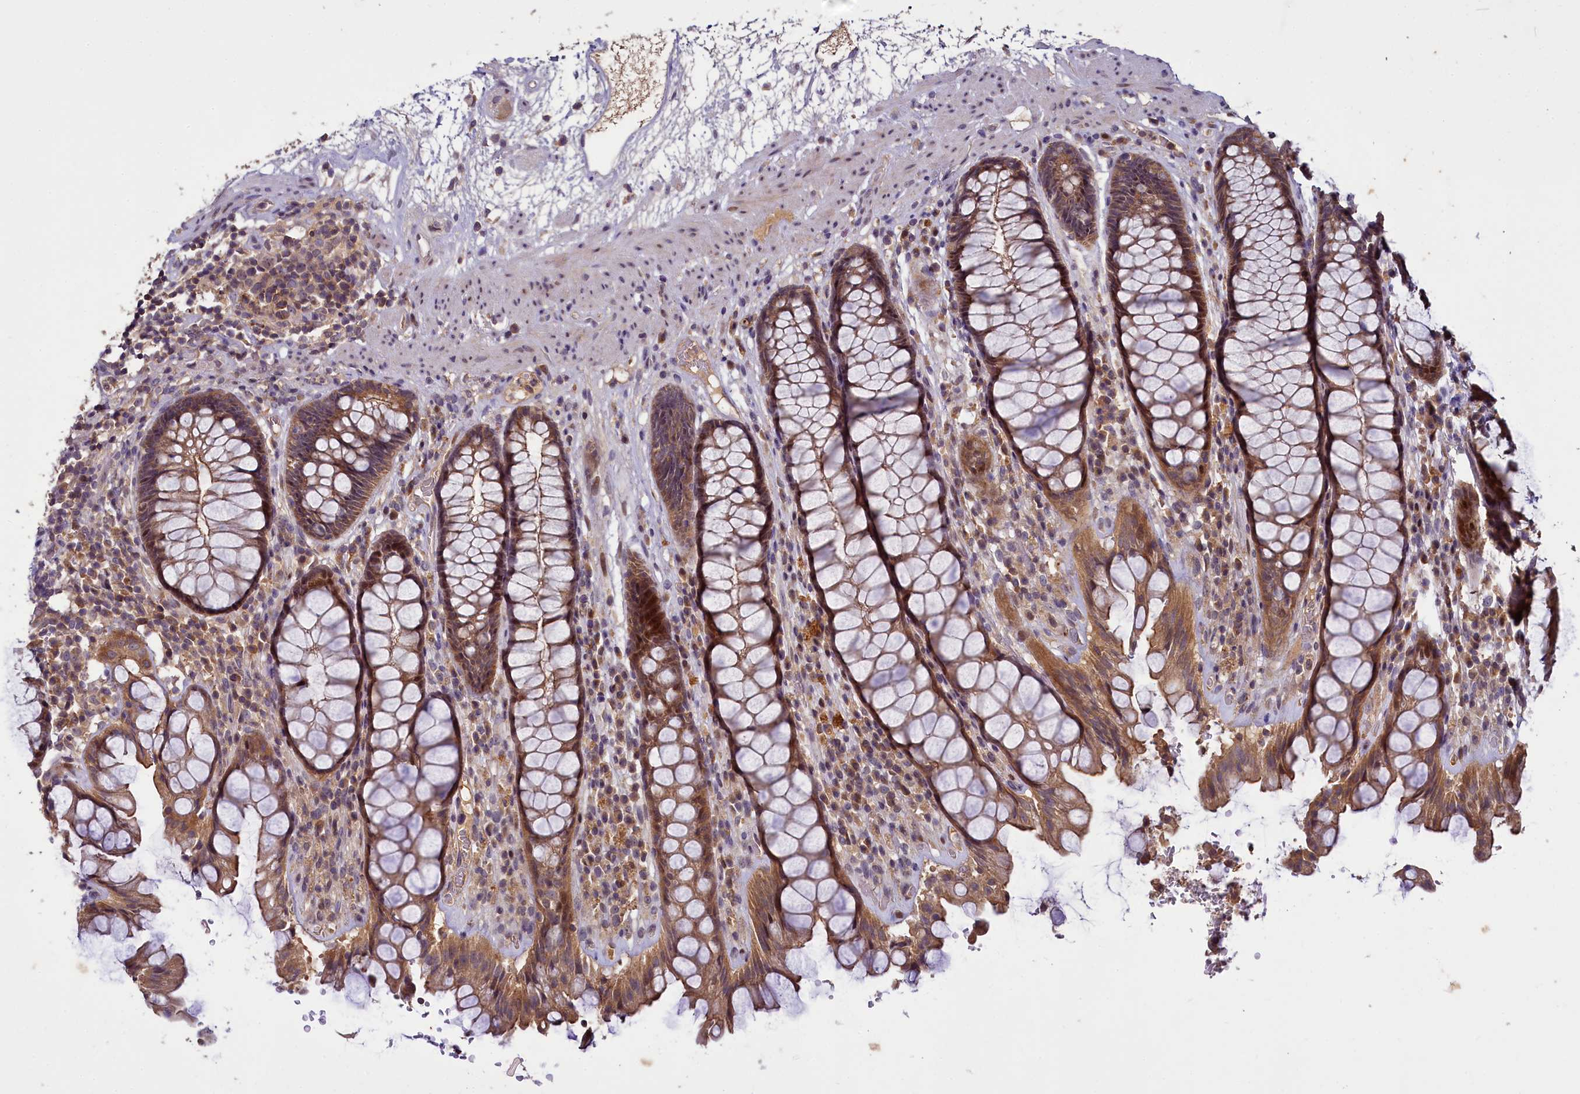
{"staining": {"intensity": "moderate", "quantity": ">75%", "location": "cytoplasmic/membranous,nuclear"}, "tissue": "rectum", "cell_type": "Glandular cells", "image_type": "normal", "snomed": [{"axis": "morphology", "description": "Normal tissue, NOS"}, {"axis": "topography", "description": "Rectum"}], "caption": "An image showing moderate cytoplasmic/membranous,nuclear expression in approximately >75% of glandular cells in unremarkable rectum, as visualized by brown immunohistochemical staining.", "gene": "TMEM39A", "patient": {"sex": "male", "age": 64}}